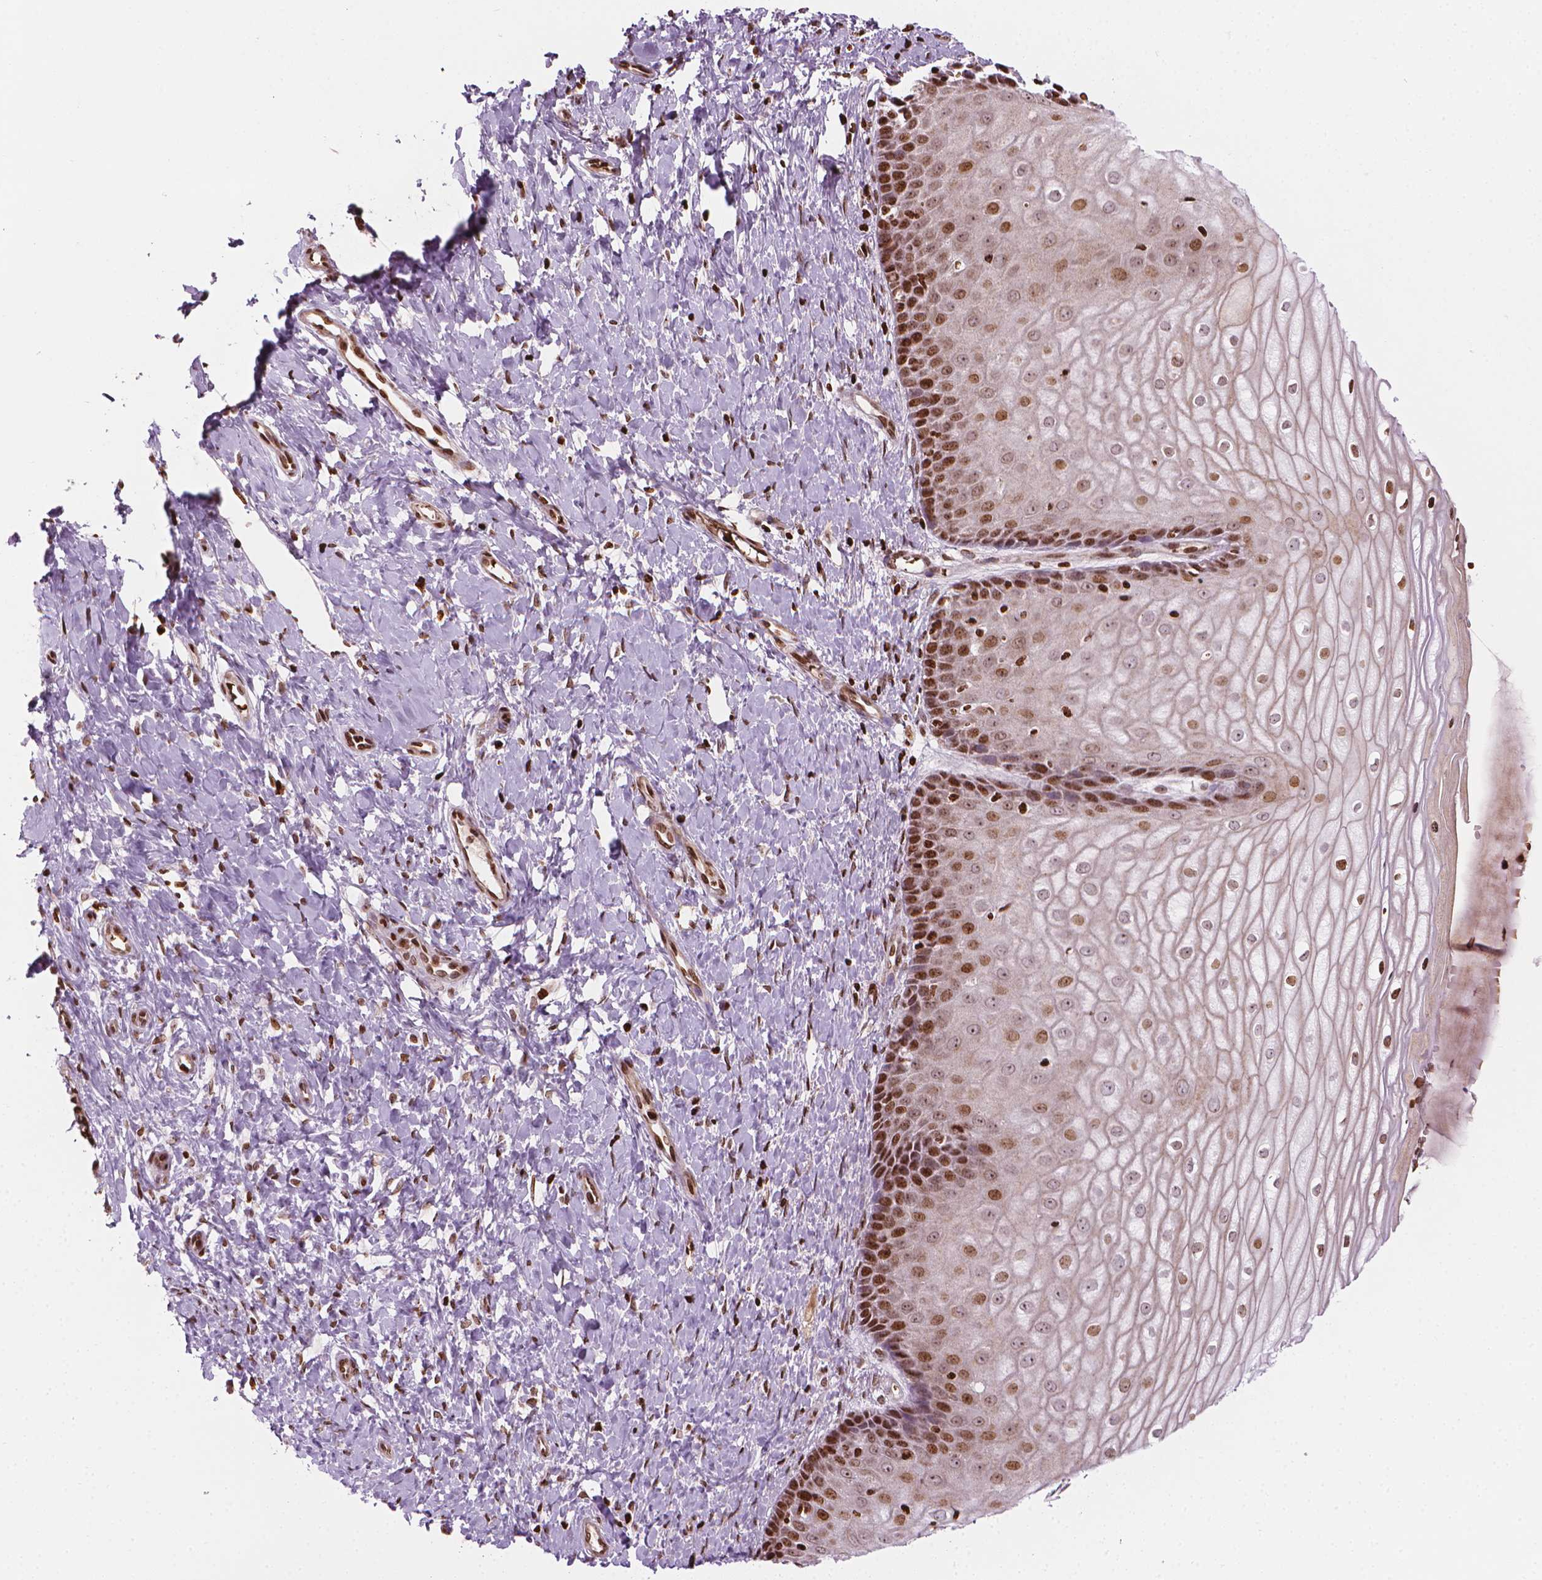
{"staining": {"intensity": "strong", "quantity": ">75%", "location": "nuclear"}, "tissue": "cervix", "cell_type": "Glandular cells", "image_type": "normal", "snomed": [{"axis": "morphology", "description": "Normal tissue, NOS"}, {"axis": "topography", "description": "Cervix"}], "caption": "A histopathology image of human cervix stained for a protein demonstrates strong nuclear brown staining in glandular cells. (IHC, brightfield microscopy, high magnification).", "gene": "PIP4K2A", "patient": {"sex": "female", "age": 37}}